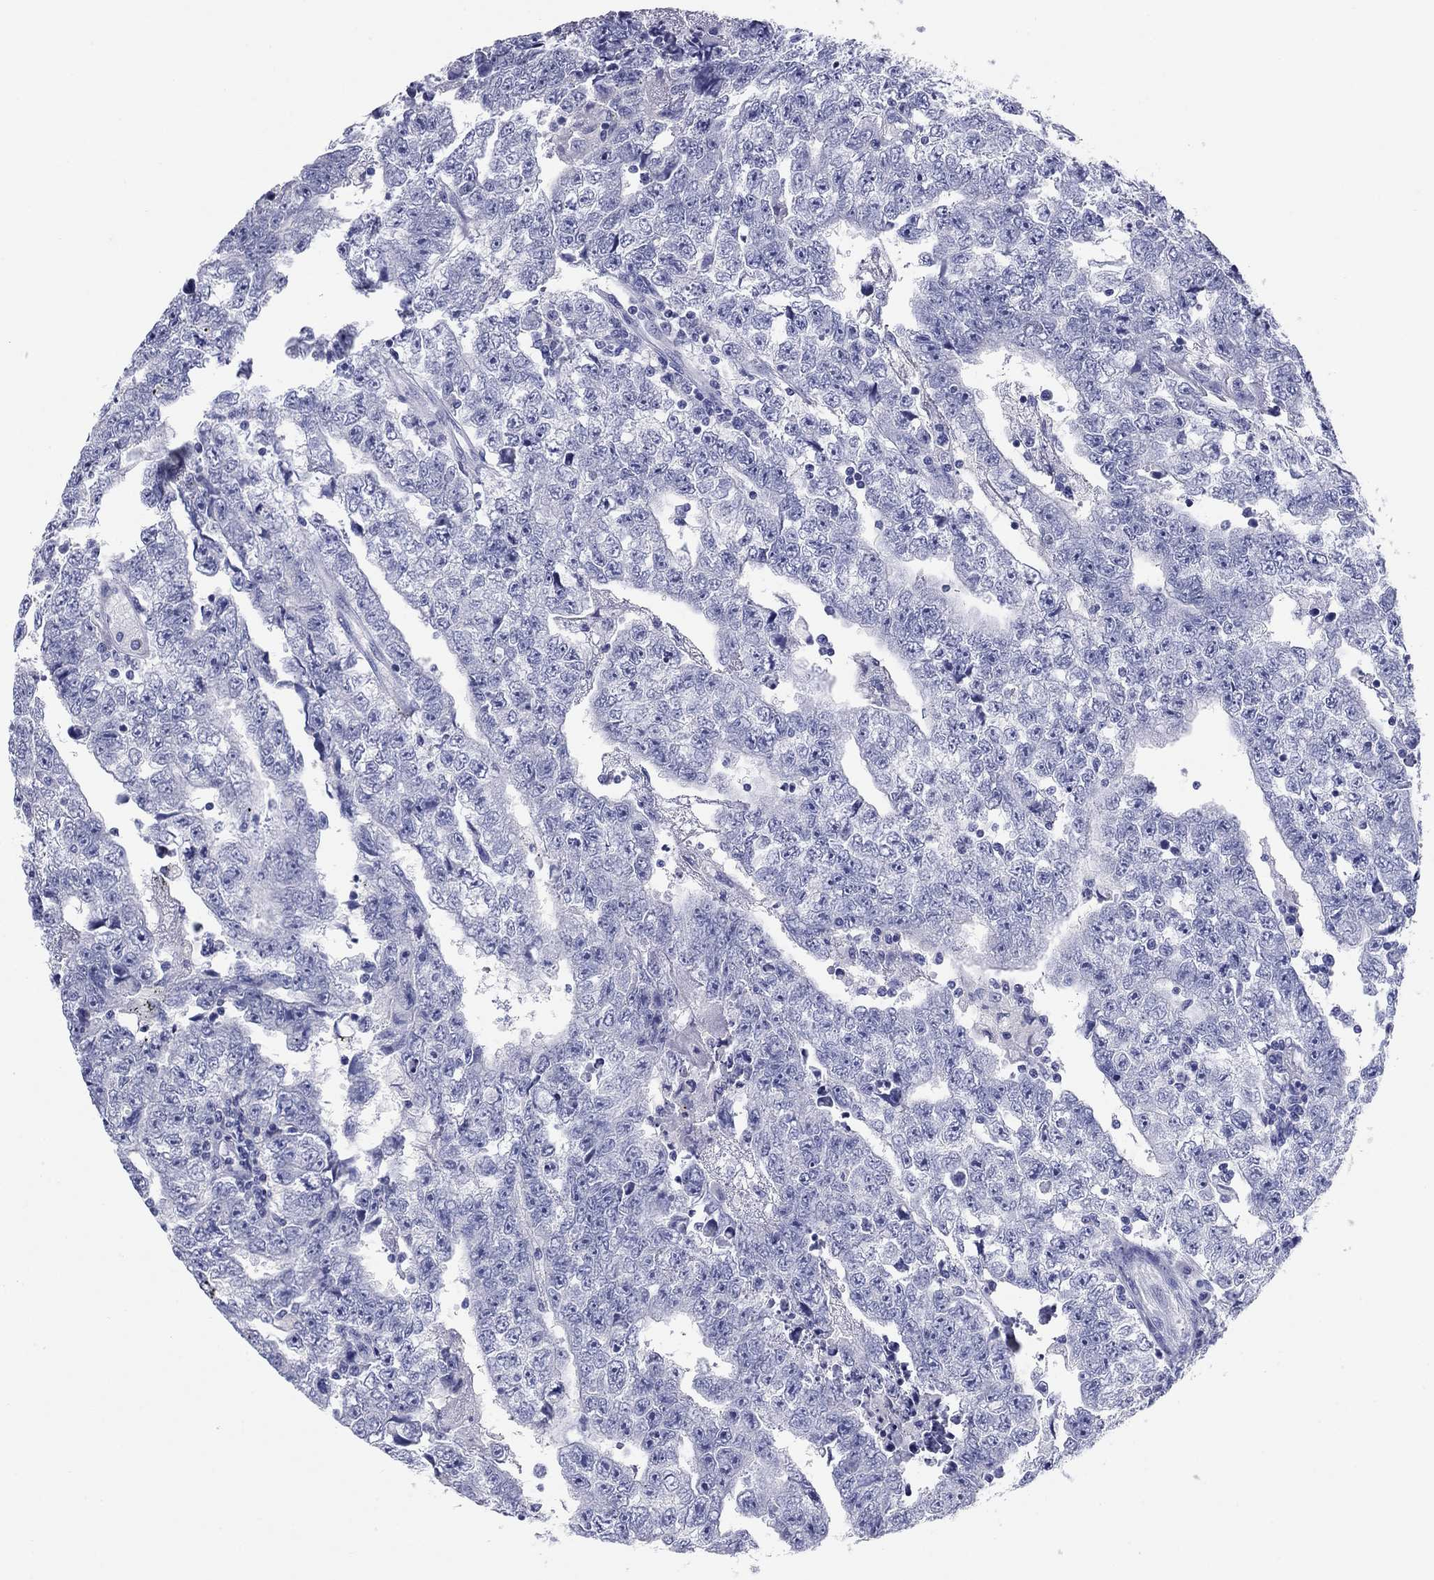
{"staining": {"intensity": "negative", "quantity": "none", "location": "none"}, "tissue": "testis cancer", "cell_type": "Tumor cells", "image_type": "cancer", "snomed": [{"axis": "morphology", "description": "Carcinoma, Embryonal, NOS"}, {"axis": "topography", "description": "Testis"}], "caption": "High power microscopy image of an IHC histopathology image of testis cancer (embryonal carcinoma), revealing no significant staining in tumor cells. (Brightfield microscopy of DAB immunohistochemistry (IHC) at high magnification).", "gene": "NPPA", "patient": {"sex": "male", "age": 25}}